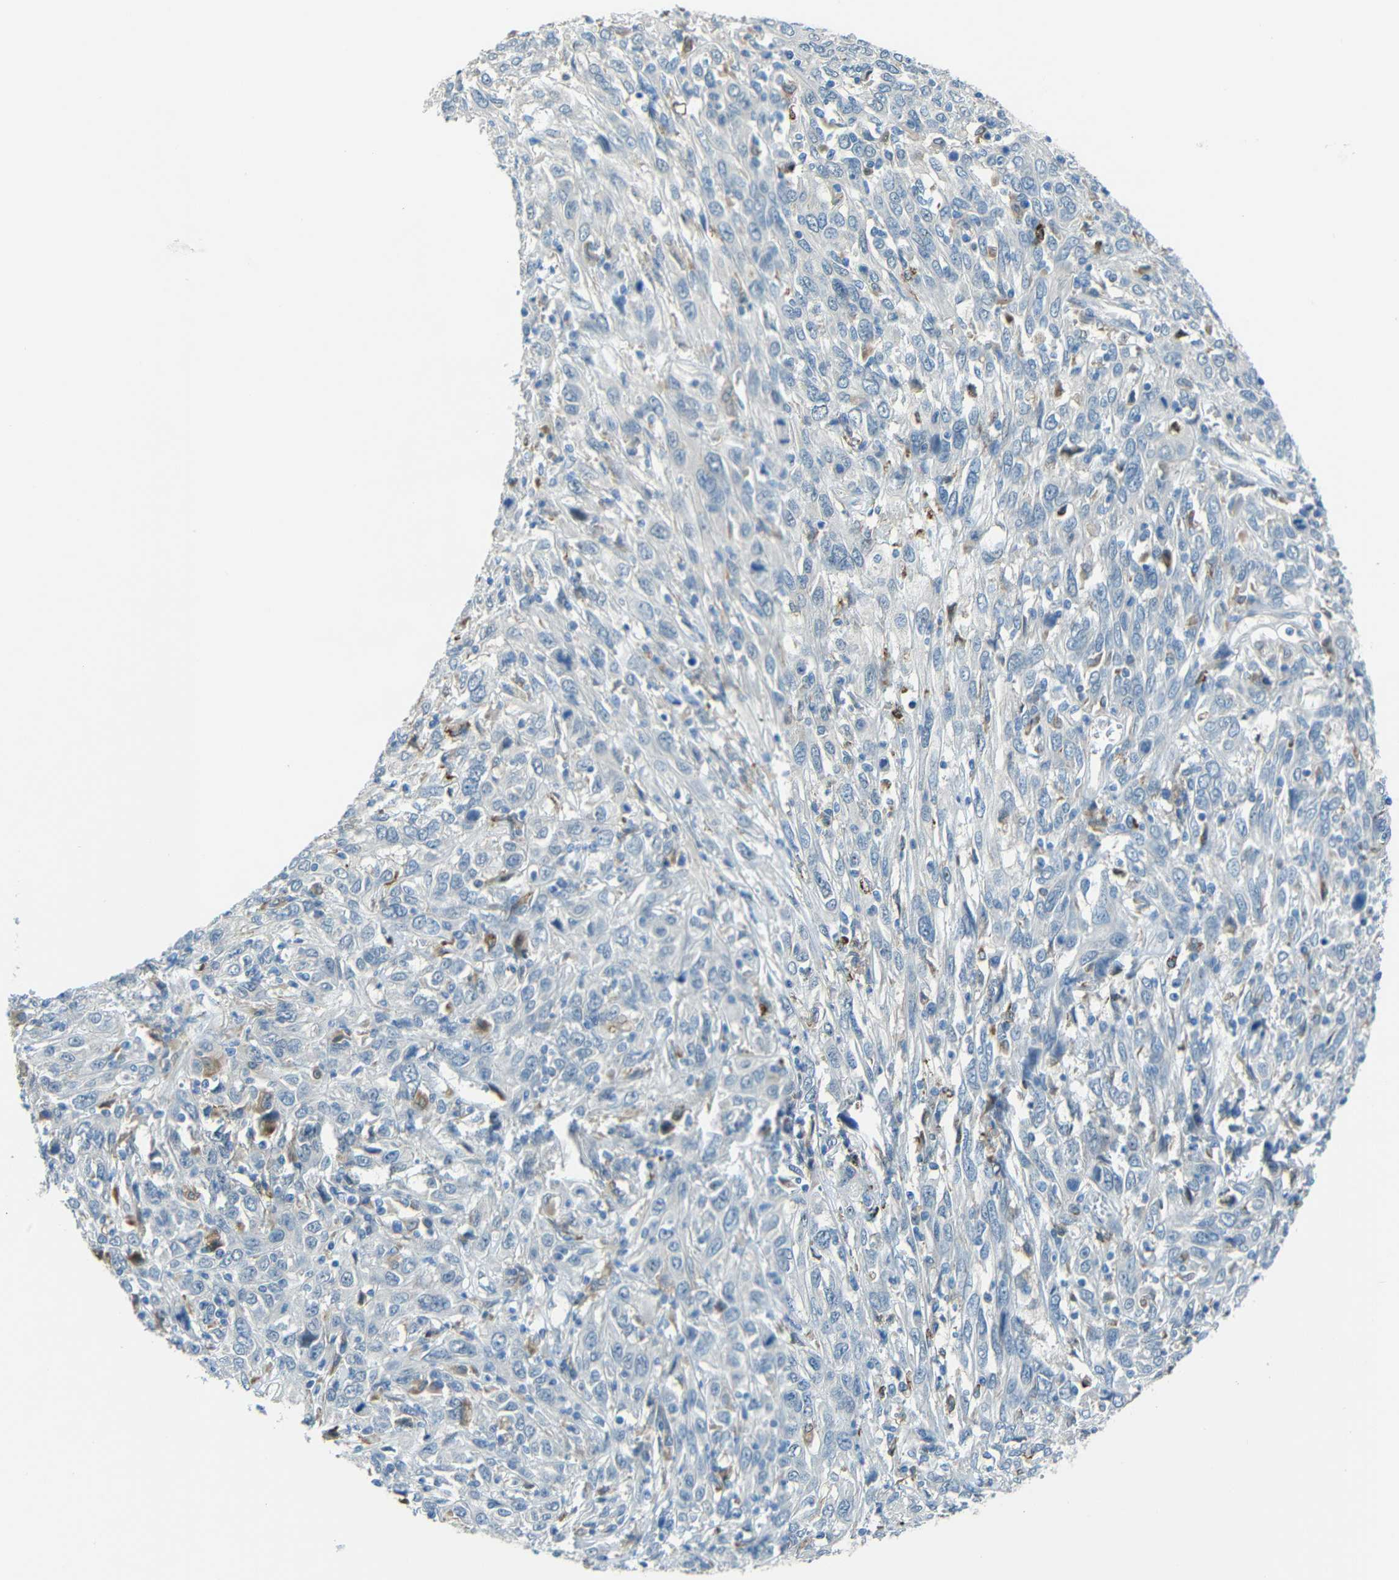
{"staining": {"intensity": "negative", "quantity": "none", "location": "none"}, "tissue": "cervical cancer", "cell_type": "Tumor cells", "image_type": "cancer", "snomed": [{"axis": "morphology", "description": "Squamous cell carcinoma, NOS"}, {"axis": "topography", "description": "Cervix"}], "caption": "Tumor cells are negative for protein expression in human cervical cancer.", "gene": "ANKRD22", "patient": {"sex": "female", "age": 46}}